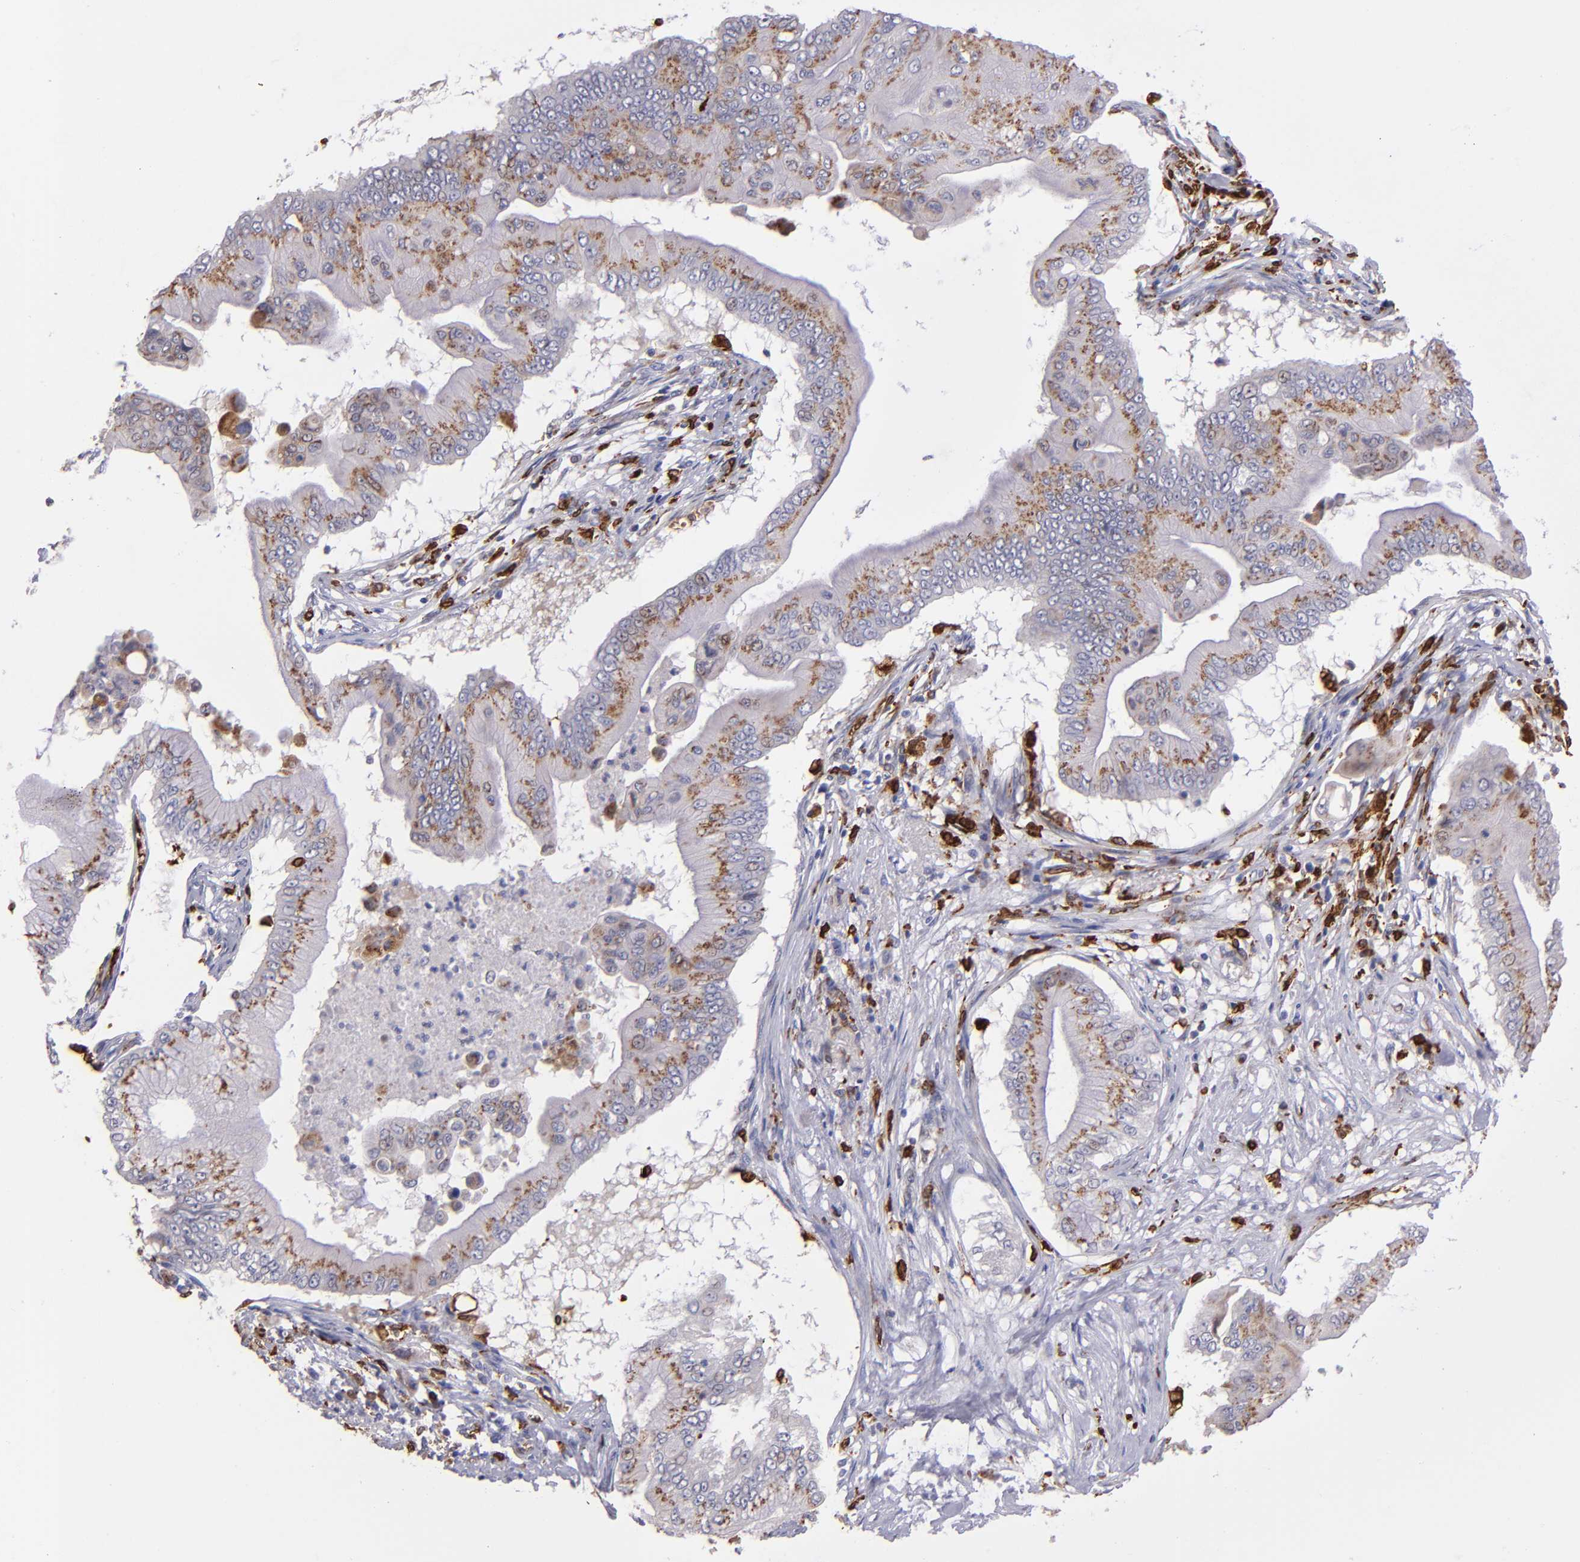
{"staining": {"intensity": "moderate", "quantity": ">75%", "location": "cytoplasmic/membranous"}, "tissue": "pancreatic cancer", "cell_type": "Tumor cells", "image_type": "cancer", "snomed": [{"axis": "morphology", "description": "Adenocarcinoma, NOS"}, {"axis": "topography", "description": "Pancreas"}], "caption": "IHC micrograph of pancreatic cancer stained for a protein (brown), which demonstrates medium levels of moderate cytoplasmic/membranous staining in about >75% of tumor cells.", "gene": "PTGS1", "patient": {"sex": "male", "age": 62}}